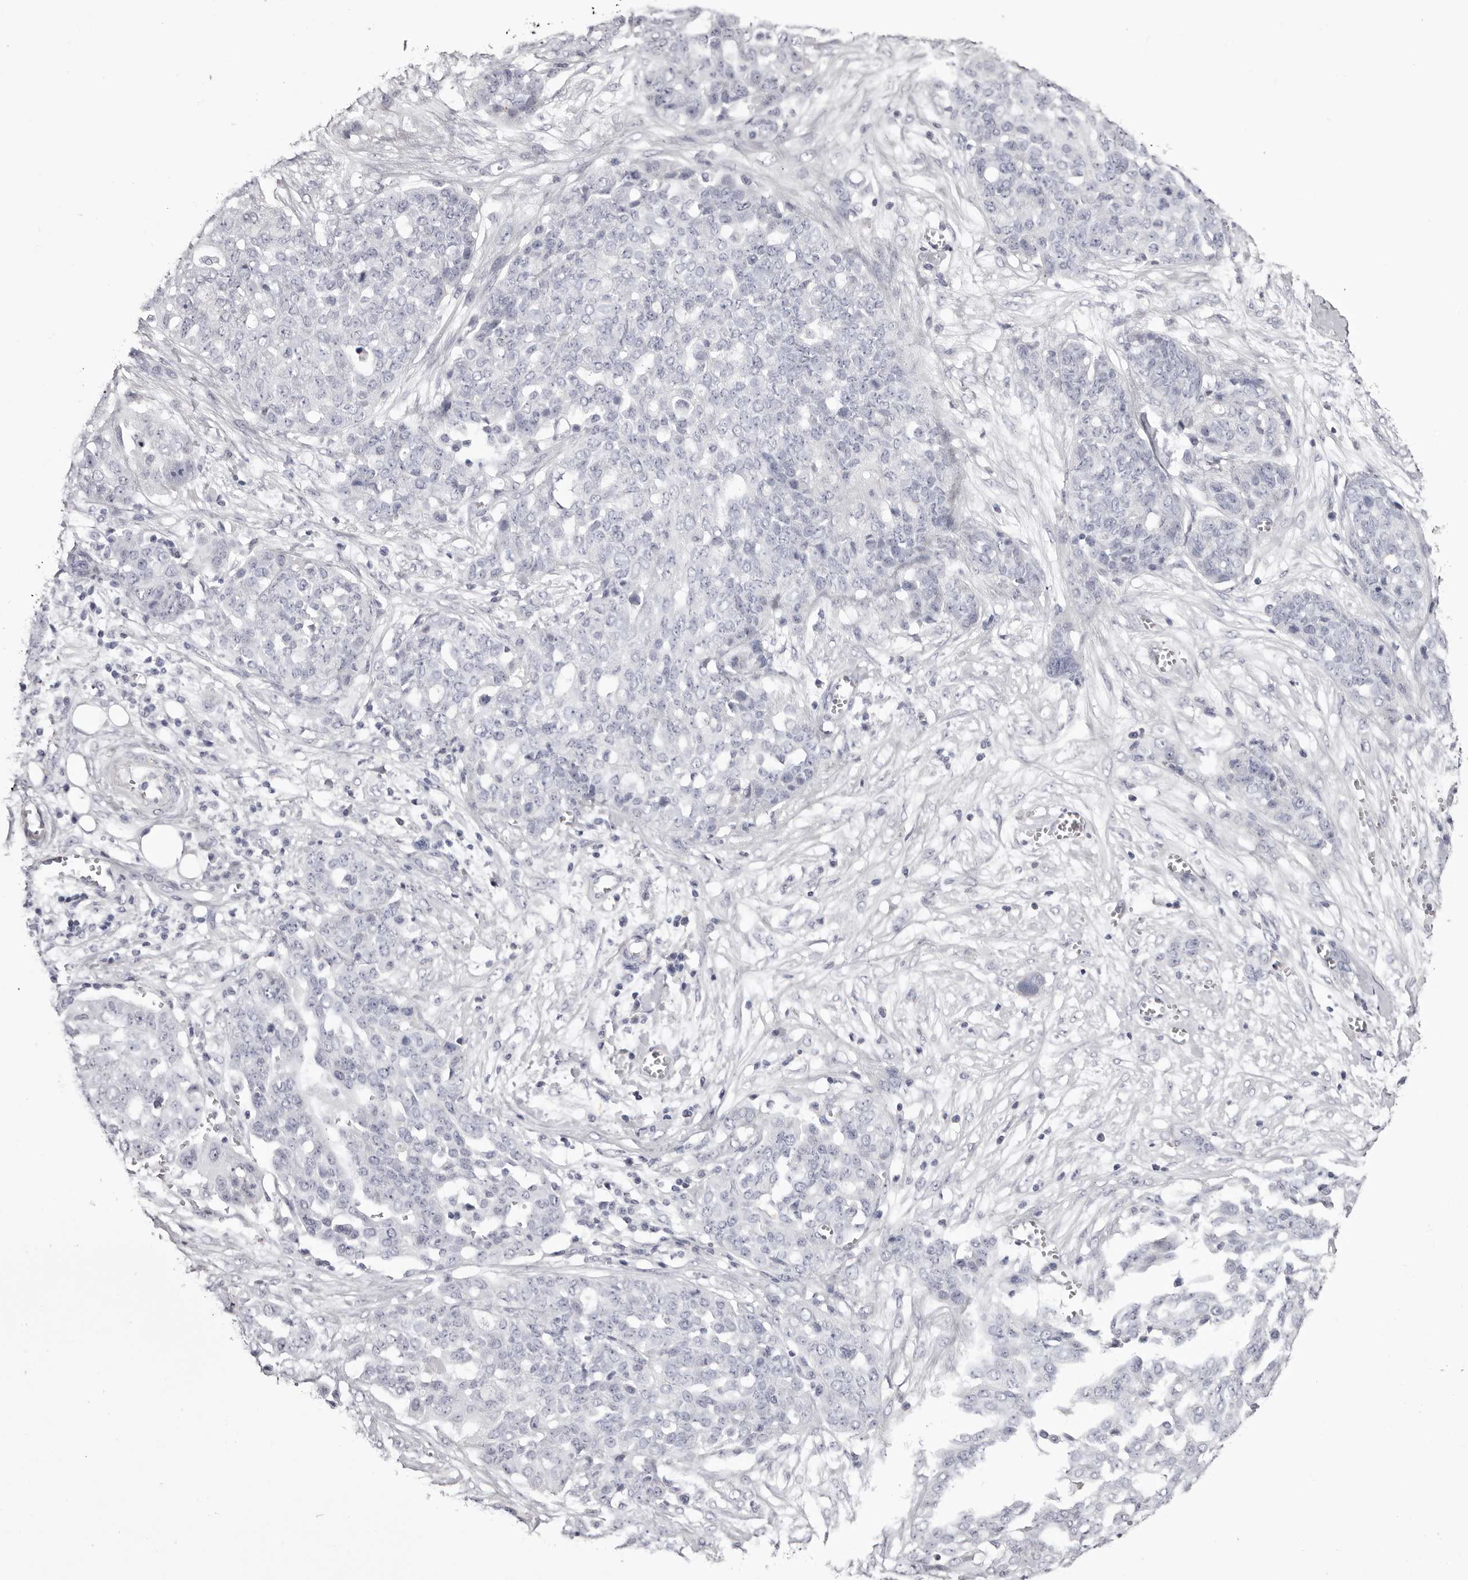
{"staining": {"intensity": "negative", "quantity": "none", "location": "none"}, "tissue": "ovarian cancer", "cell_type": "Tumor cells", "image_type": "cancer", "snomed": [{"axis": "morphology", "description": "Cystadenocarcinoma, serous, NOS"}, {"axis": "topography", "description": "Soft tissue"}, {"axis": "topography", "description": "Ovary"}], "caption": "Tumor cells show no significant protein expression in ovarian cancer (serous cystadenocarcinoma).", "gene": "CA6", "patient": {"sex": "female", "age": 57}}